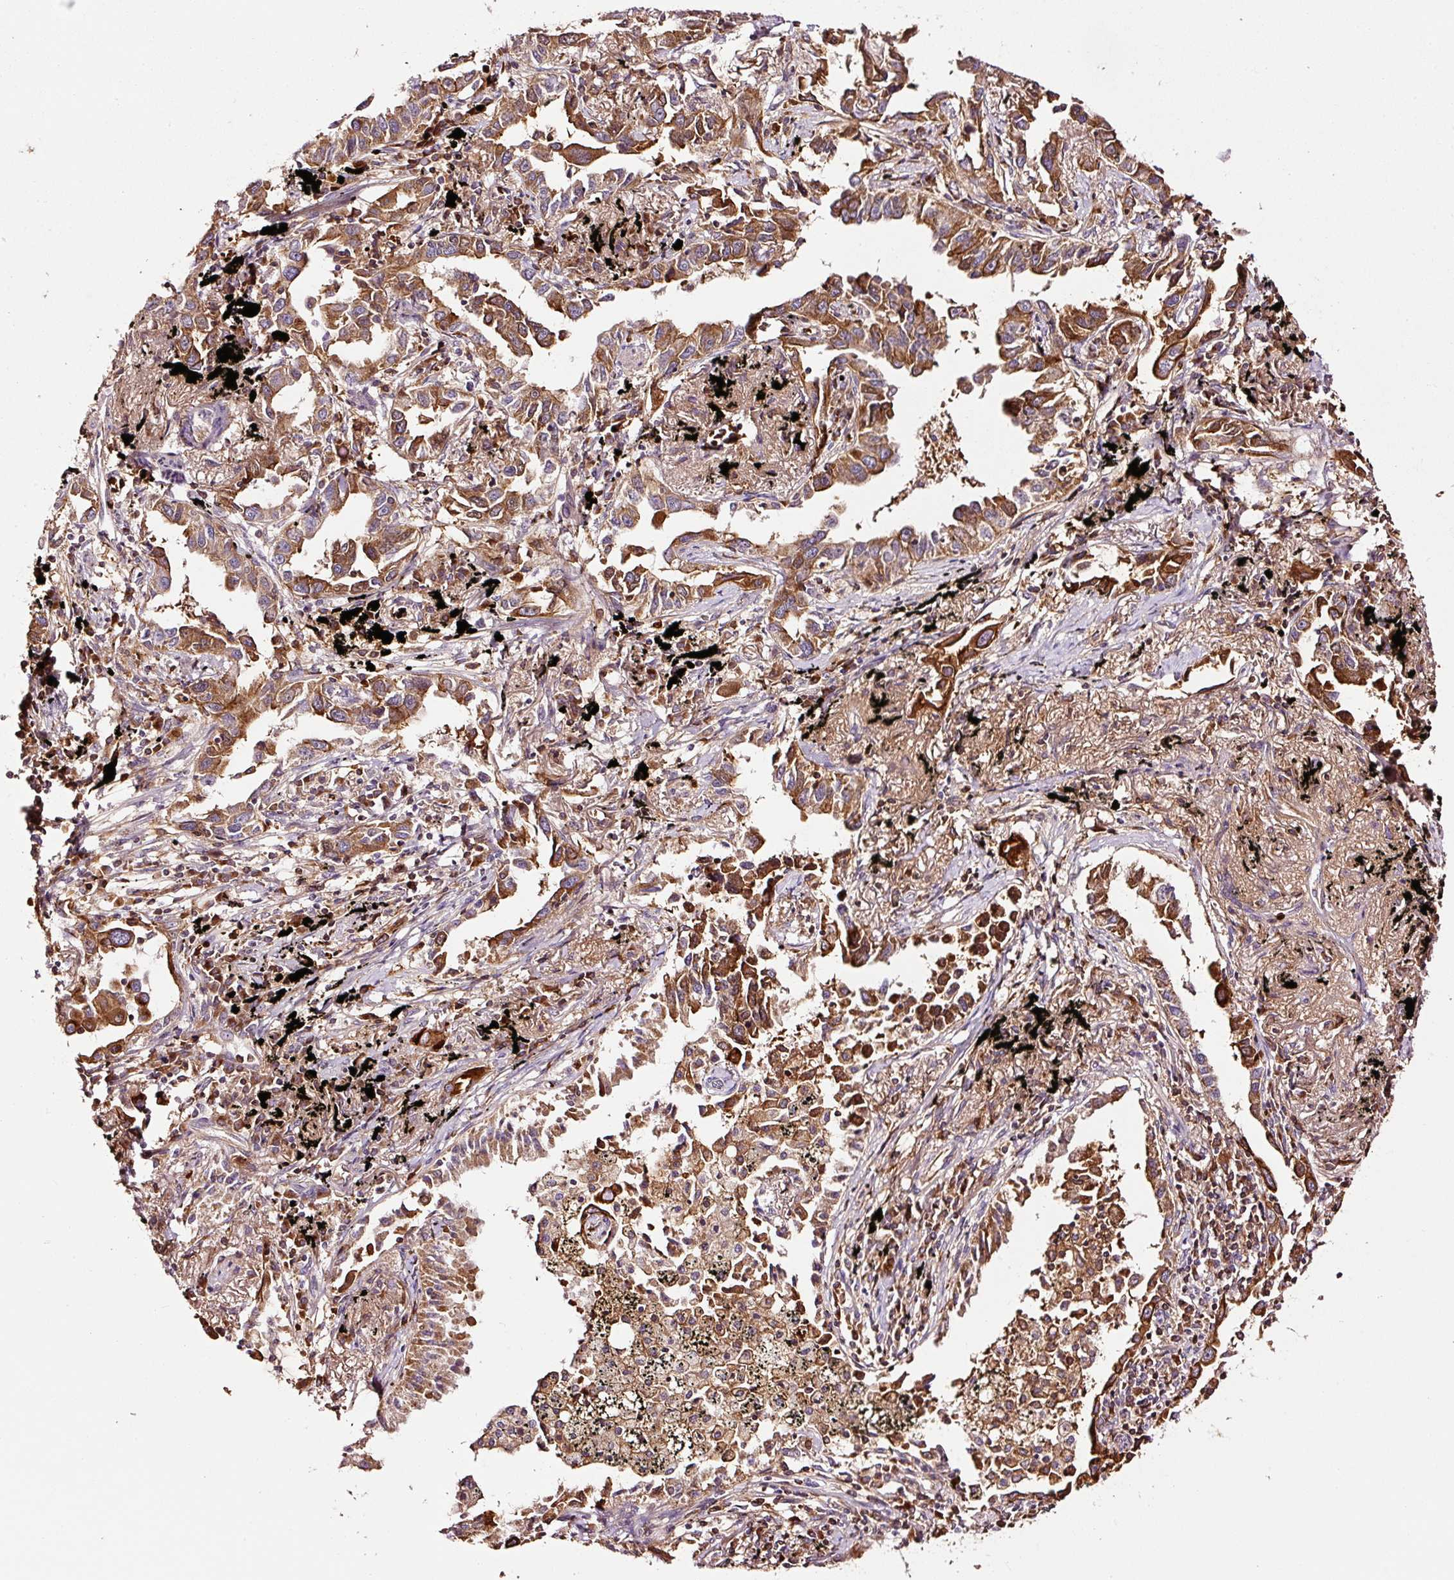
{"staining": {"intensity": "strong", "quantity": ">75%", "location": "cytoplasmic/membranous"}, "tissue": "lung cancer", "cell_type": "Tumor cells", "image_type": "cancer", "snomed": [{"axis": "morphology", "description": "Adenocarcinoma, NOS"}, {"axis": "topography", "description": "Lung"}], "caption": "Lung adenocarcinoma tissue demonstrates strong cytoplasmic/membranous staining in about >75% of tumor cells, visualized by immunohistochemistry.", "gene": "PGLYRP2", "patient": {"sex": "male", "age": 67}}